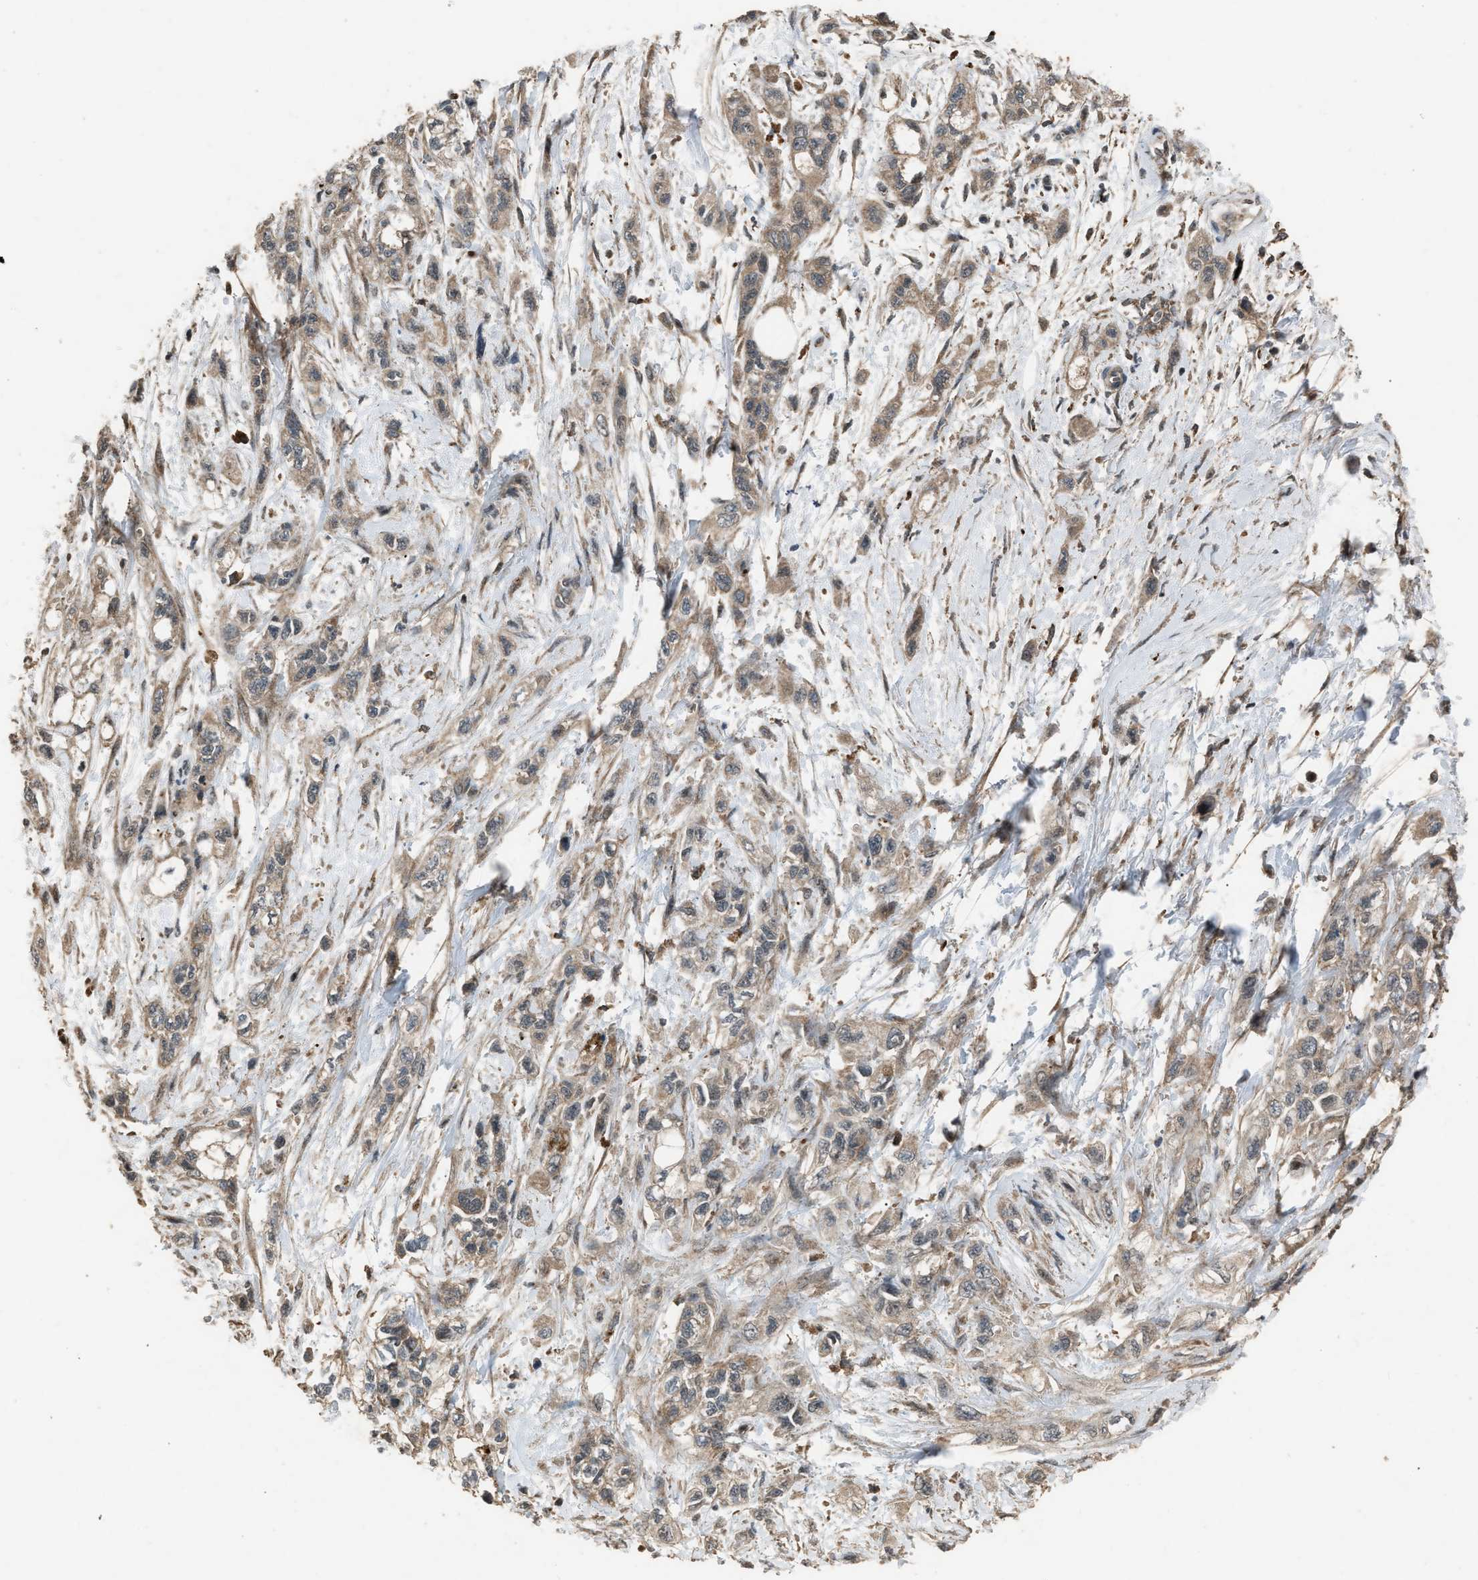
{"staining": {"intensity": "moderate", "quantity": ">75%", "location": "cytoplasmic/membranous"}, "tissue": "pancreatic cancer", "cell_type": "Tumor cells", "image_type": "cancer", "snomed": [{"axis": "morphology", "description": "Adenocarcinoma, NOS"}, {"axis": "topography", "description": "Pancreas"}], "caption": "High-magnification brightfield microscopy of adenocarcinoma (pancreatic) stained with DAB (brown) and counterstained with hematoxylin (blue). tumor cells exhibit moderate cytoplasmic/membranous staining is seen in about>75% of cells.", "gene": "PSMD1", "patient": {"sex": "male", "age": 74}}